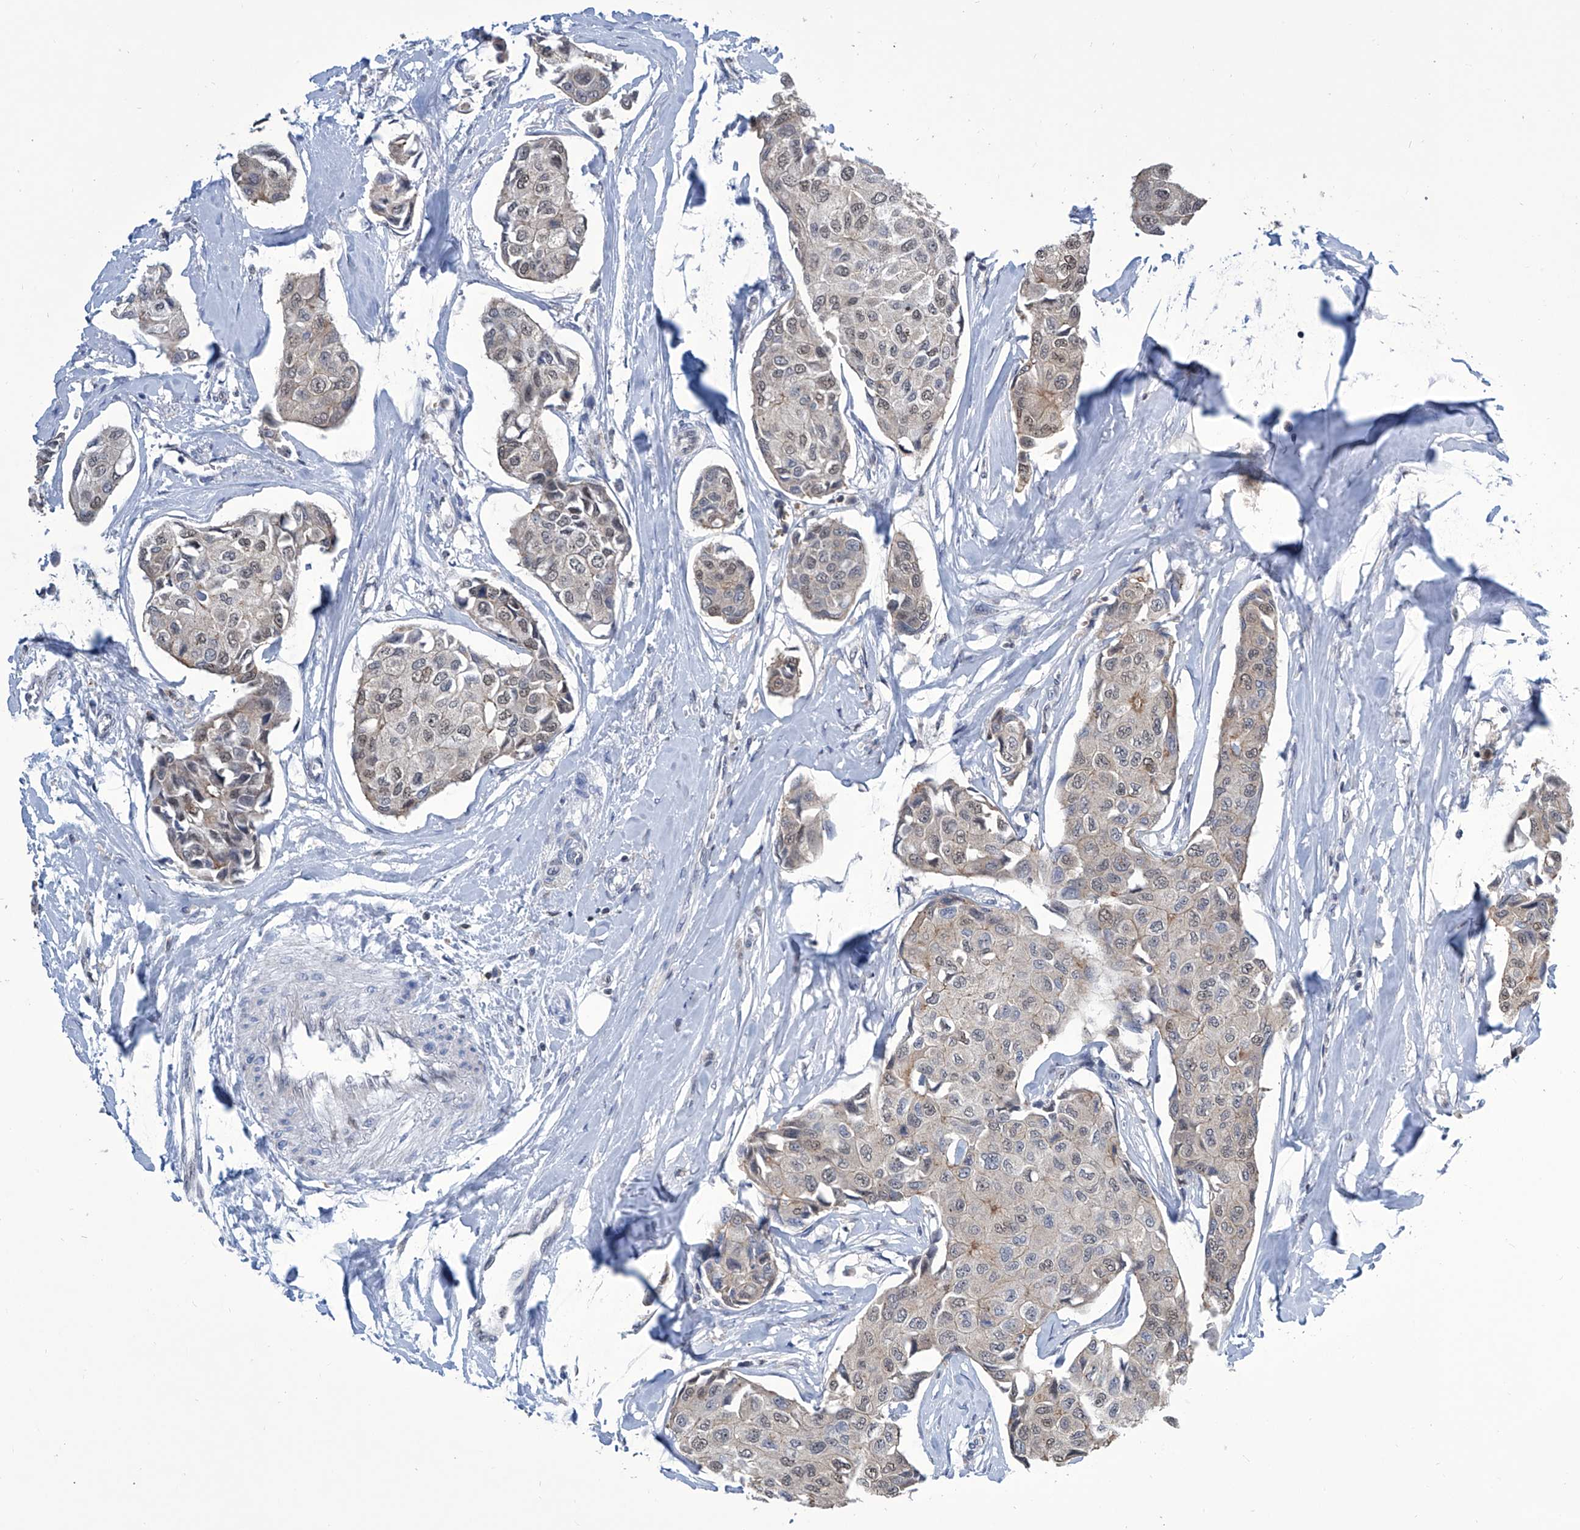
{"staining": {"intensity": "weak", "quantity": "25%-75%", "location": "nuclear"}, "tissue": "breast cancer", "cell_type": "Tumor cells", "image_type": "cancer", "snomed": [{"axis": "morphology", "description": "Duct carcinoma"}, {"axis": "topography", "description": "Breast"}], "caption": "This photomicrograph reveals immunohistochemistry staining of intraductal carcinoma (breast), with low weak nuclear positivity in approximately 25%-75% of tumor cells.", "gene": "SREBF2", "patient": {"sex": "female", "age": 80}}